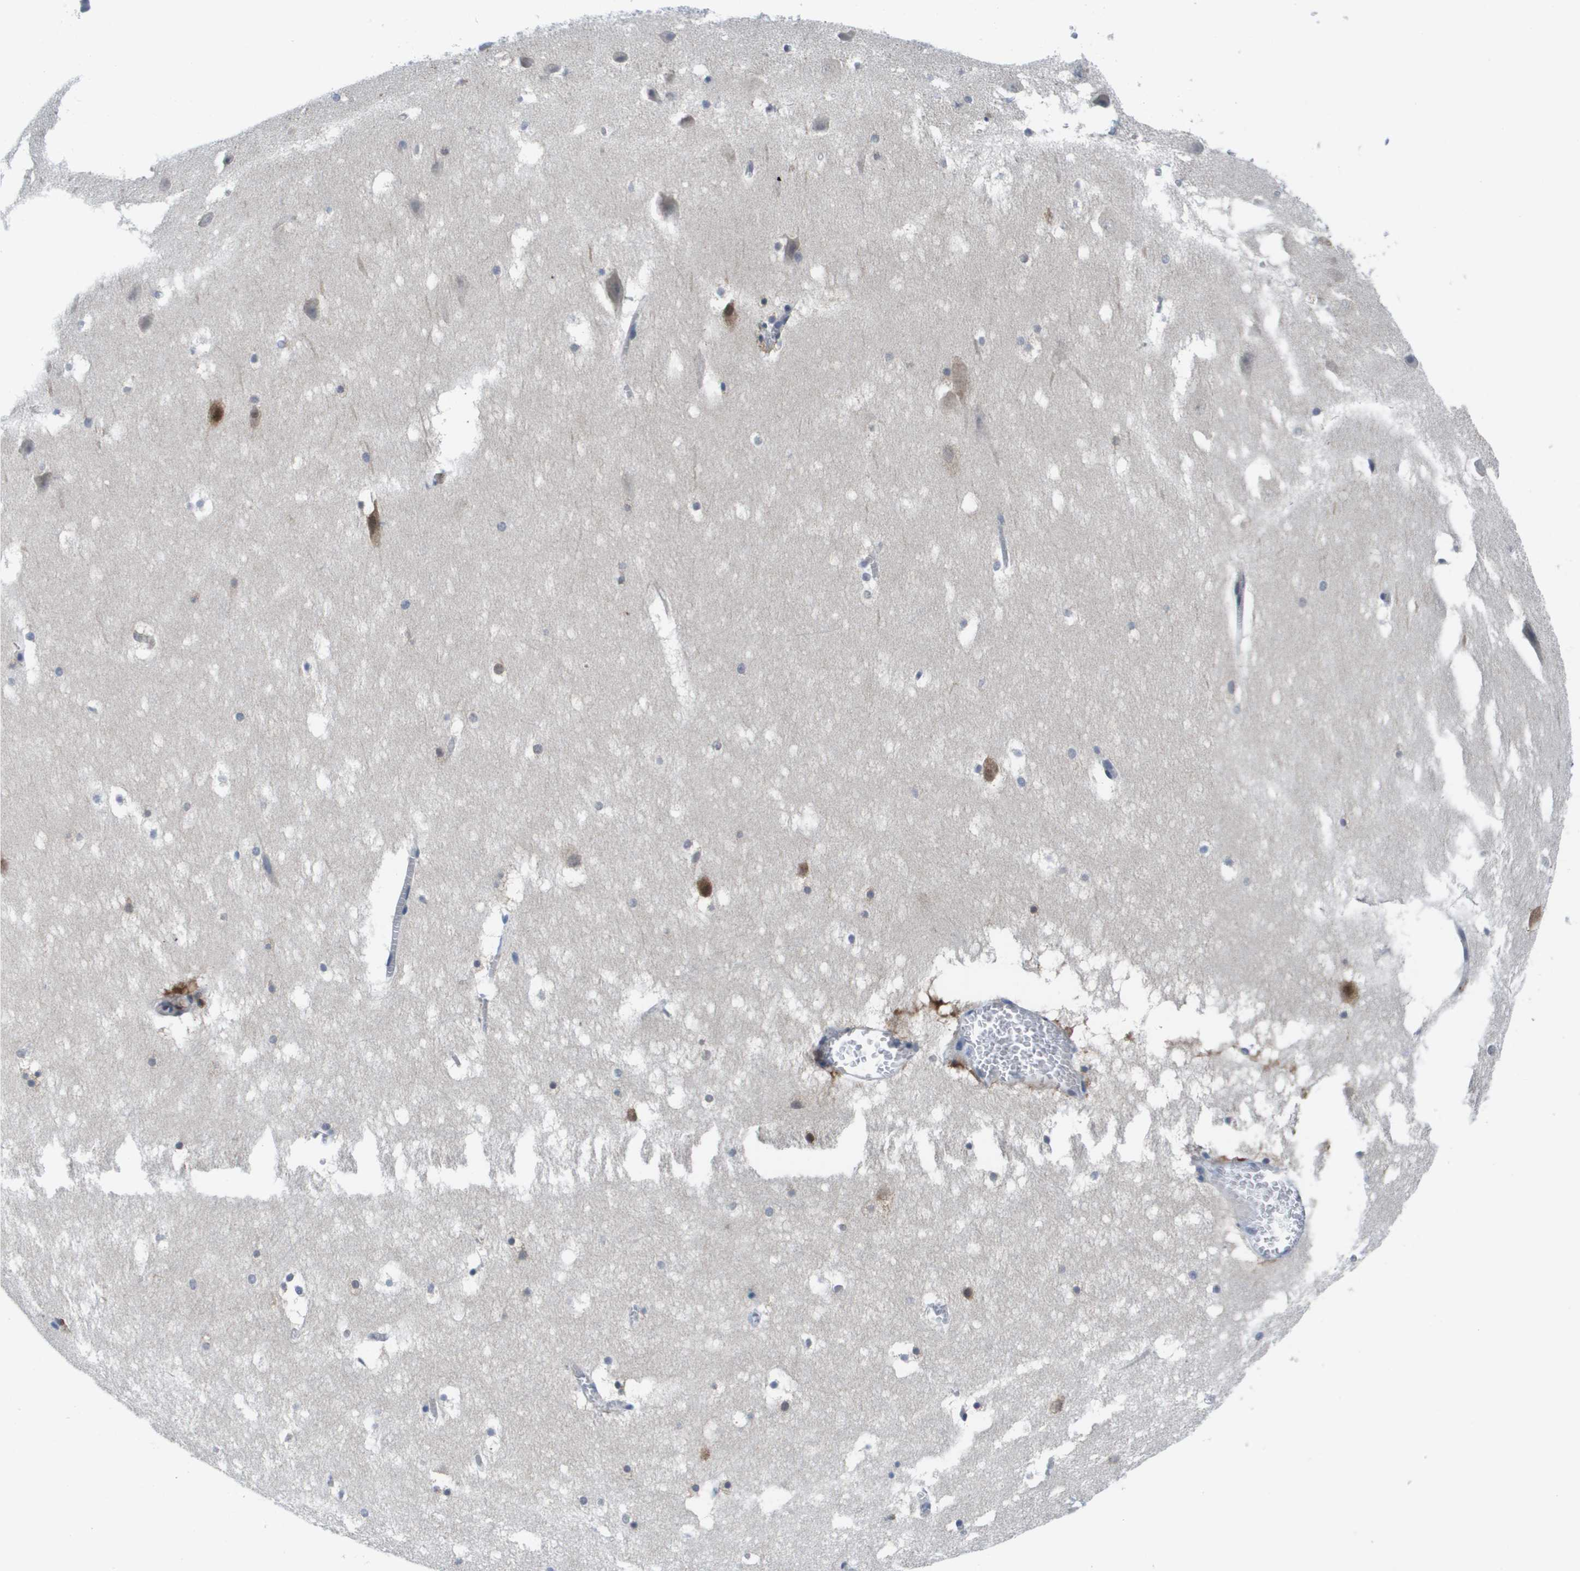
{"staining": {"intensity": "moderate", "quantity": "25%-75%", "location": "nuclear"}, "tissue": "hippocampus", "cell_type": "Glial cells", "image_type": "normal", "snomed": [{"axis": "morphology", "description": "Normal tissue, NOS"}, {"axis": "topography", "description": "Hippocampus"}], "caption": "An IHC image of unremarkable tissue is shown. Protein staining in brown labels moderate nuclear positivity in hippocampus within glial cells.", "gene": "FKBP4", "patient": {"sex": "male", "age": 45}}